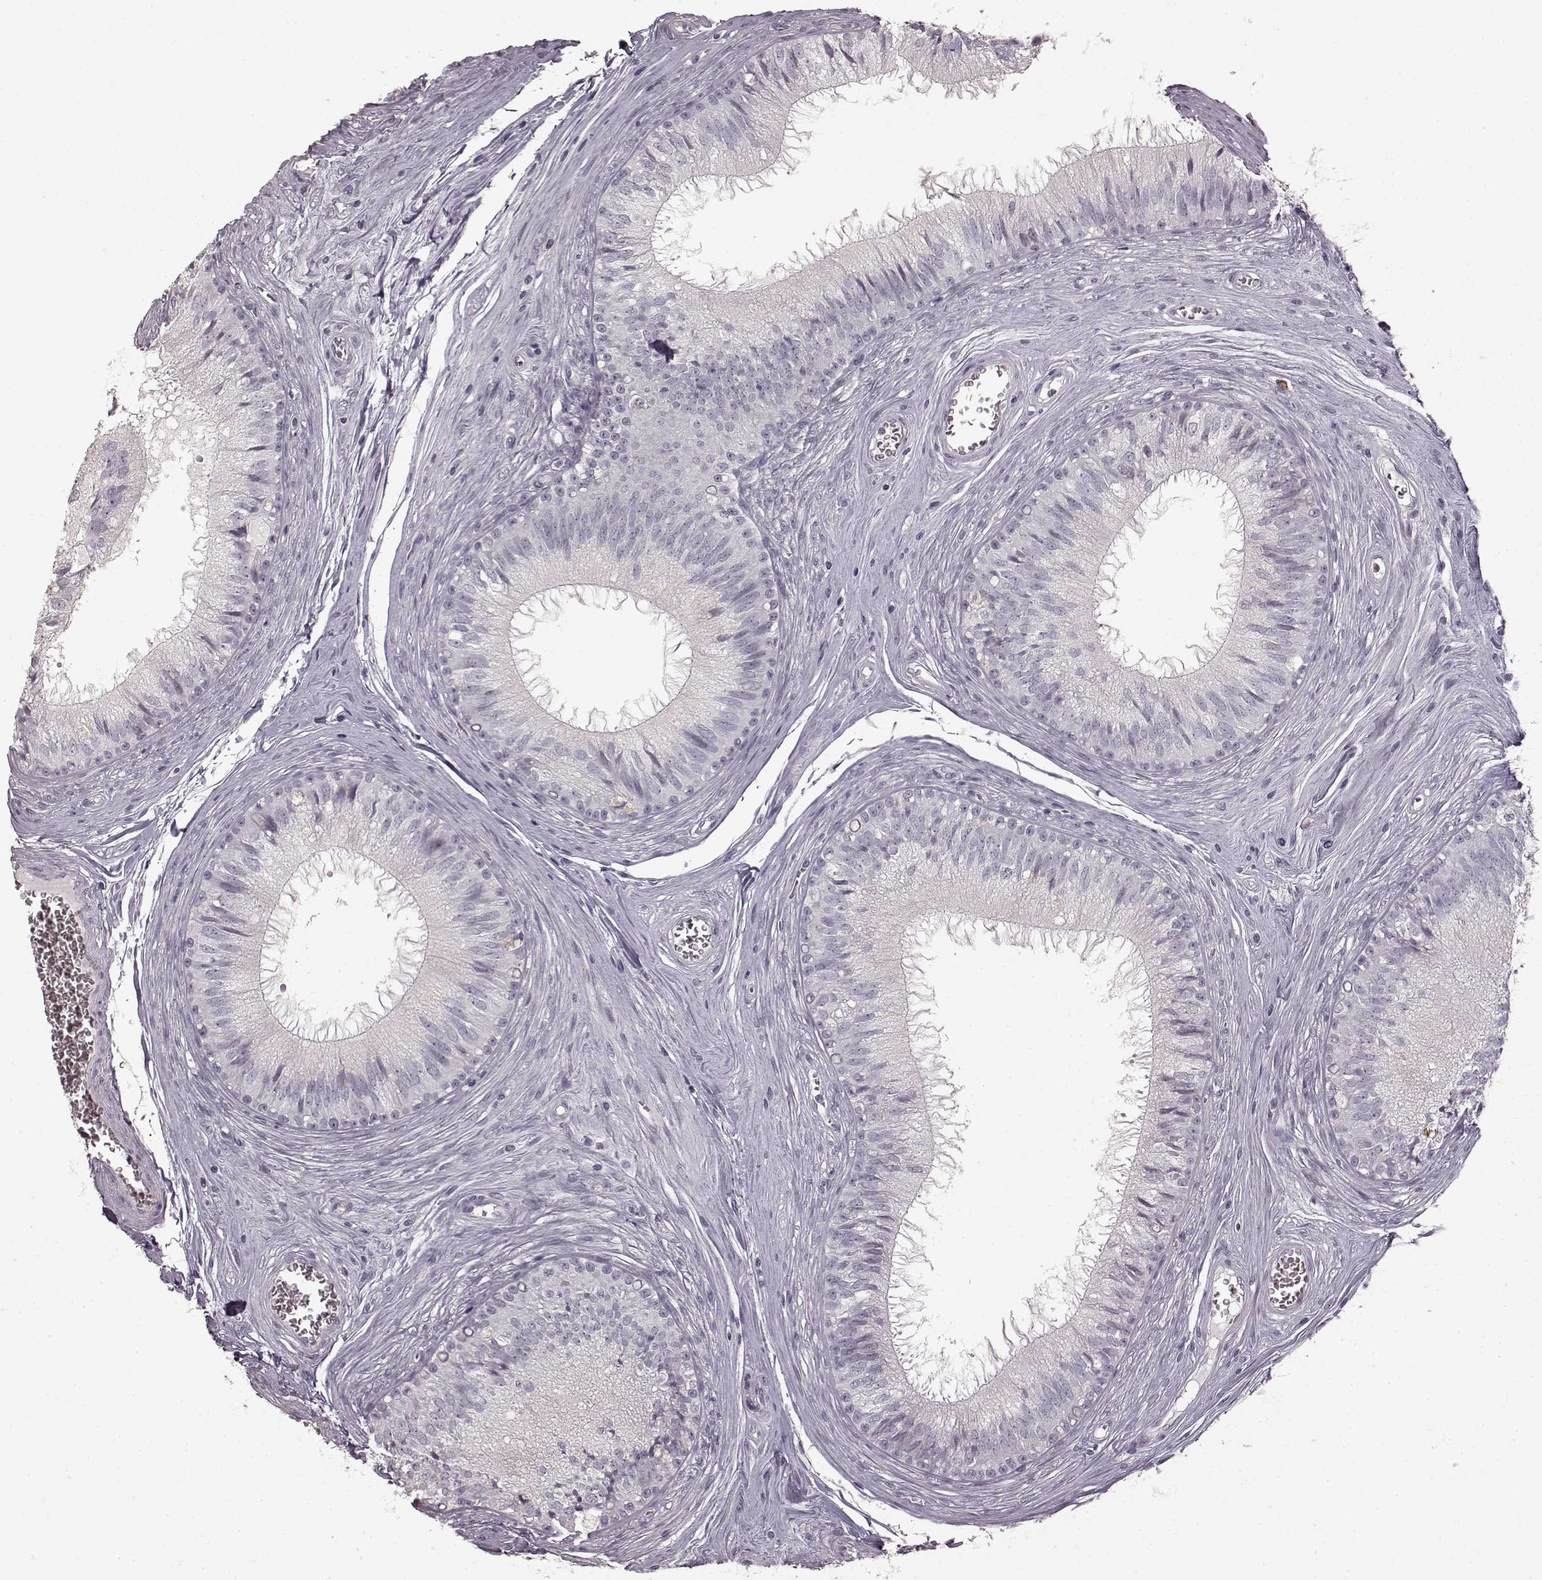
{"staining": {"intensity": "negative", "quantity": "none", "location": "none"}, "tissue": "epididymis", "cell_type": "Glandular cells", "image_type": "normal", "snomed": [{"axis": "morphology", "description": "Normal tissue, NOS"}, {"axis": "topography", "description": "Epididymis"}], "caption": "IHC image of unremarkable human epididymis stained for a protein (brown), which demonstrates no staining in glandular cells.", "gene": "CCNA2", "patient": {"sex": "male", "age": 37}}